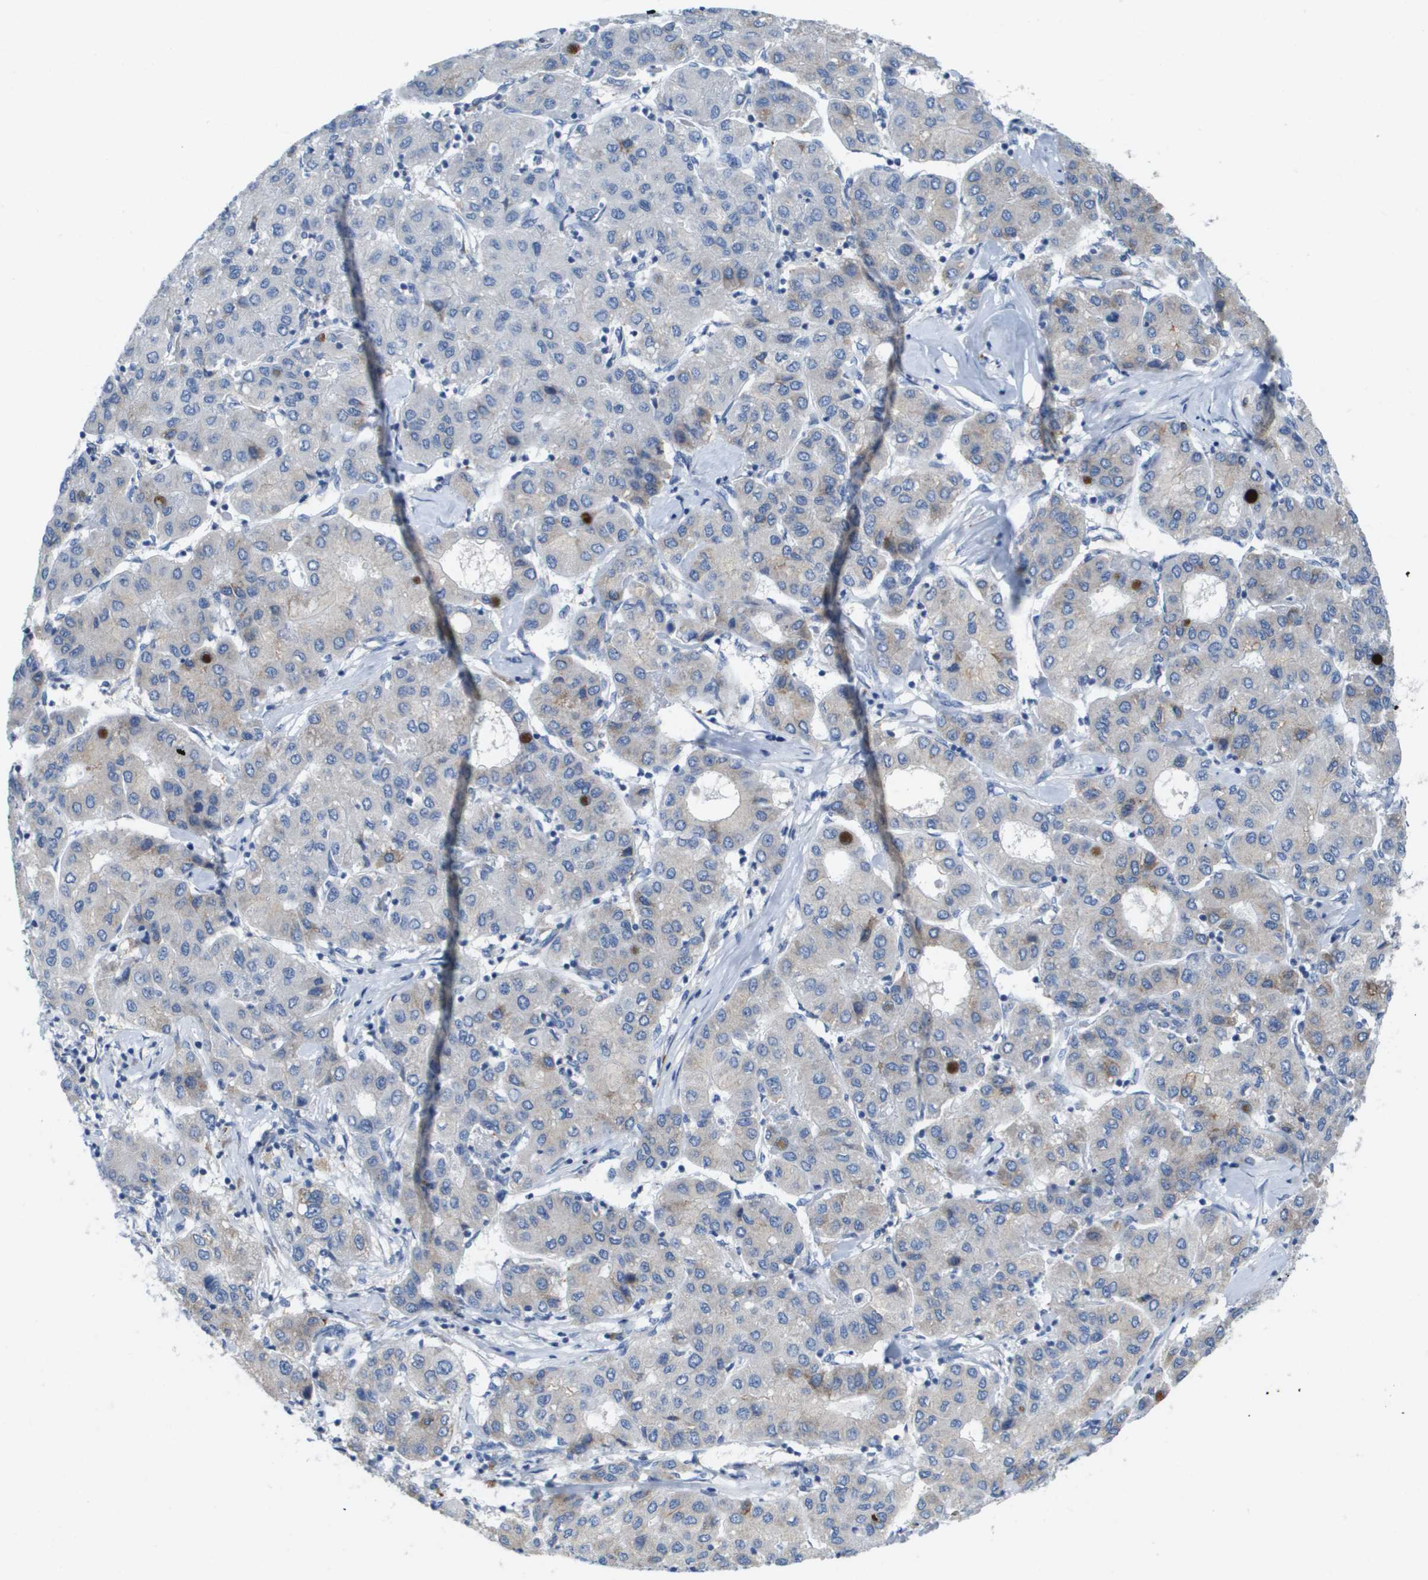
{"staining": {"intensity": "weak", "quantity": "<25%", "location": "cytoplasmic/membranous"}, "tissue": "liver cancer", "cell_type": "Tumor cells", "image_type": "cancer", "snomed": [{"axis": "morphology", "description": "Carcinoma, Hepatocellular, NOS"}, {"axis": "topography", "description": "Liver"}], "caption": "IHC of liver cancer exhibits no expression in tumor cells.", "gene": "CD3G", "patient": {"sex": "male", "age": 65}}